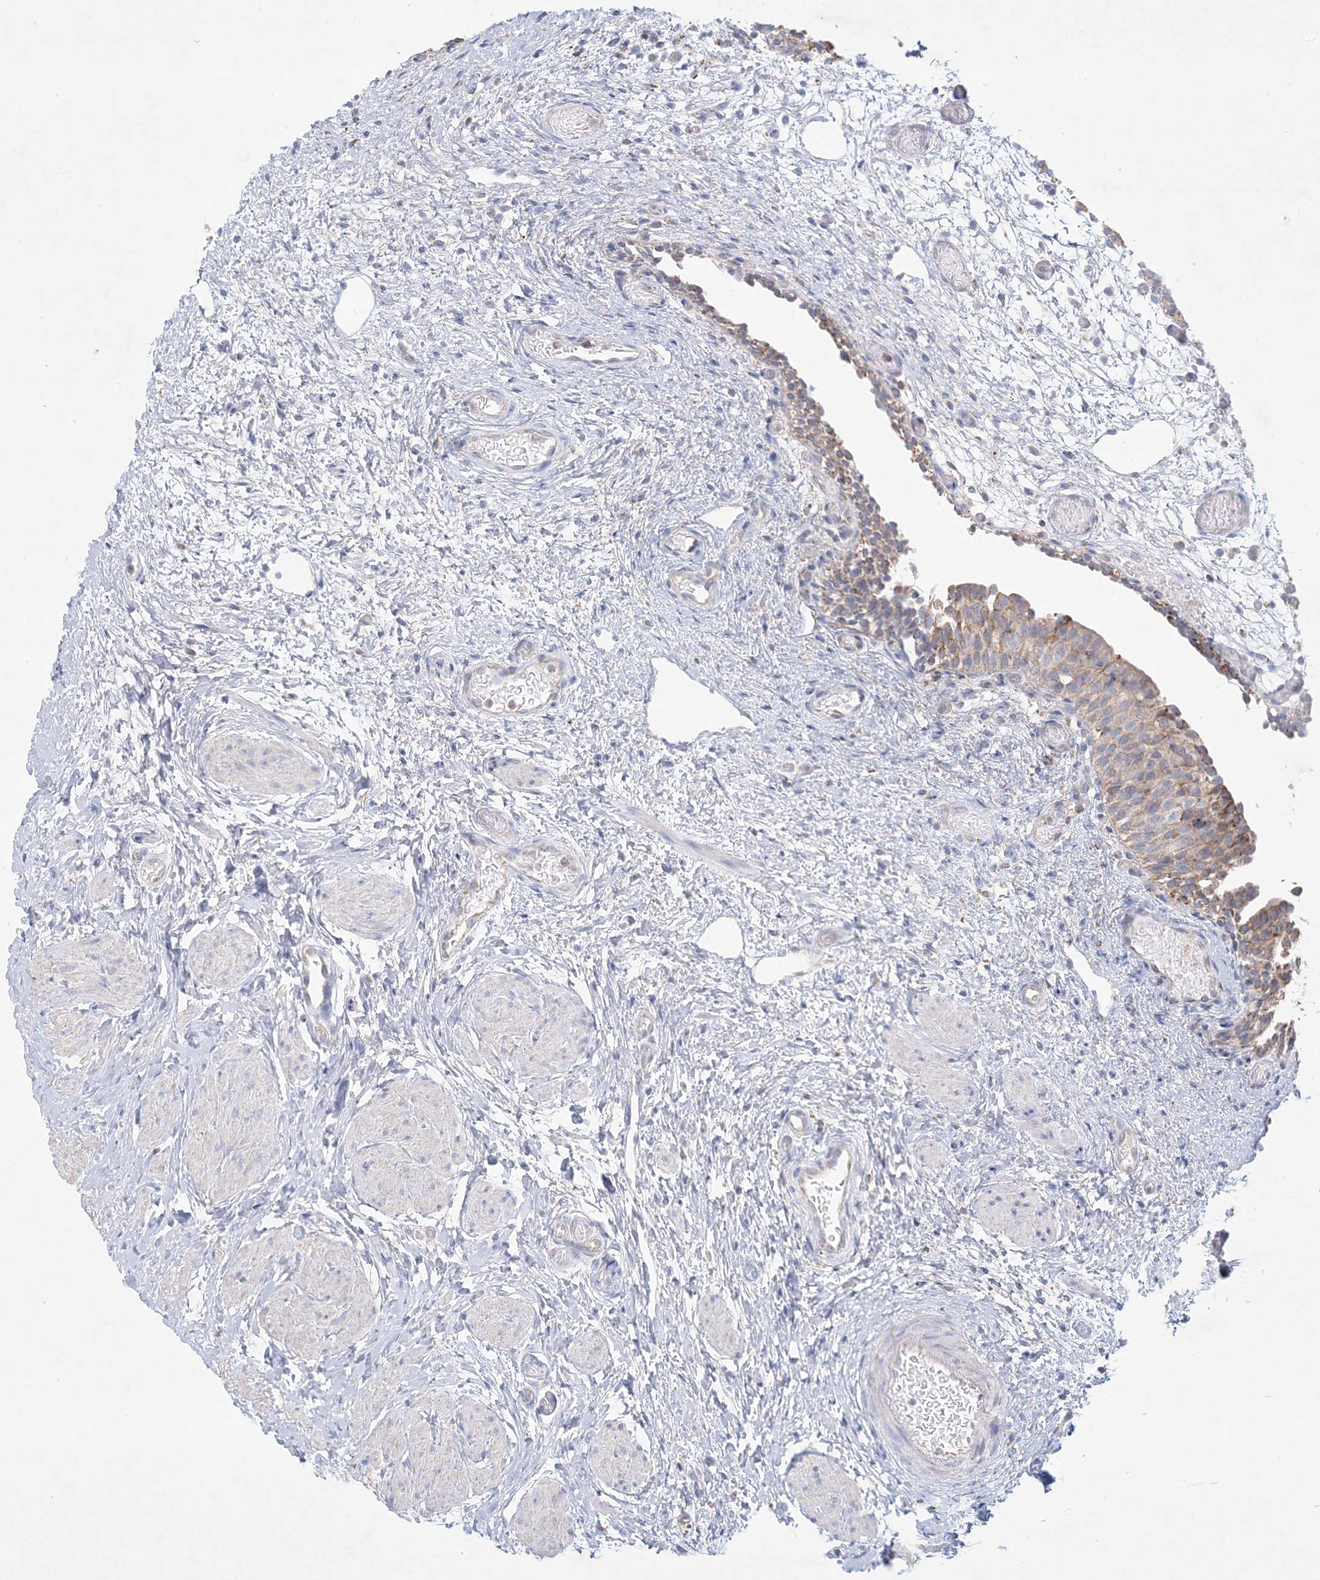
{"staining": {"intensity": "weak", "quantity": ">75%", "location": "cytoplasmic/membranous"}, "tissue": "urinary bladder", "cell_type": "Urothelial cells", "image_type": "normal", "snomed": [{"axis": "morphology", "description": "Normal tissue, NOS"}, {"axis": "topography", "description": "Urinary bladder"}], "caption": "This histopathology image shows IHC staining of benign human urinary bladder, with low weak cytoplasmic/membranous expression in about >75% of urothelial cells.", "gene": "KCTD6", "patient": {"sex": "male", "age": 1}}